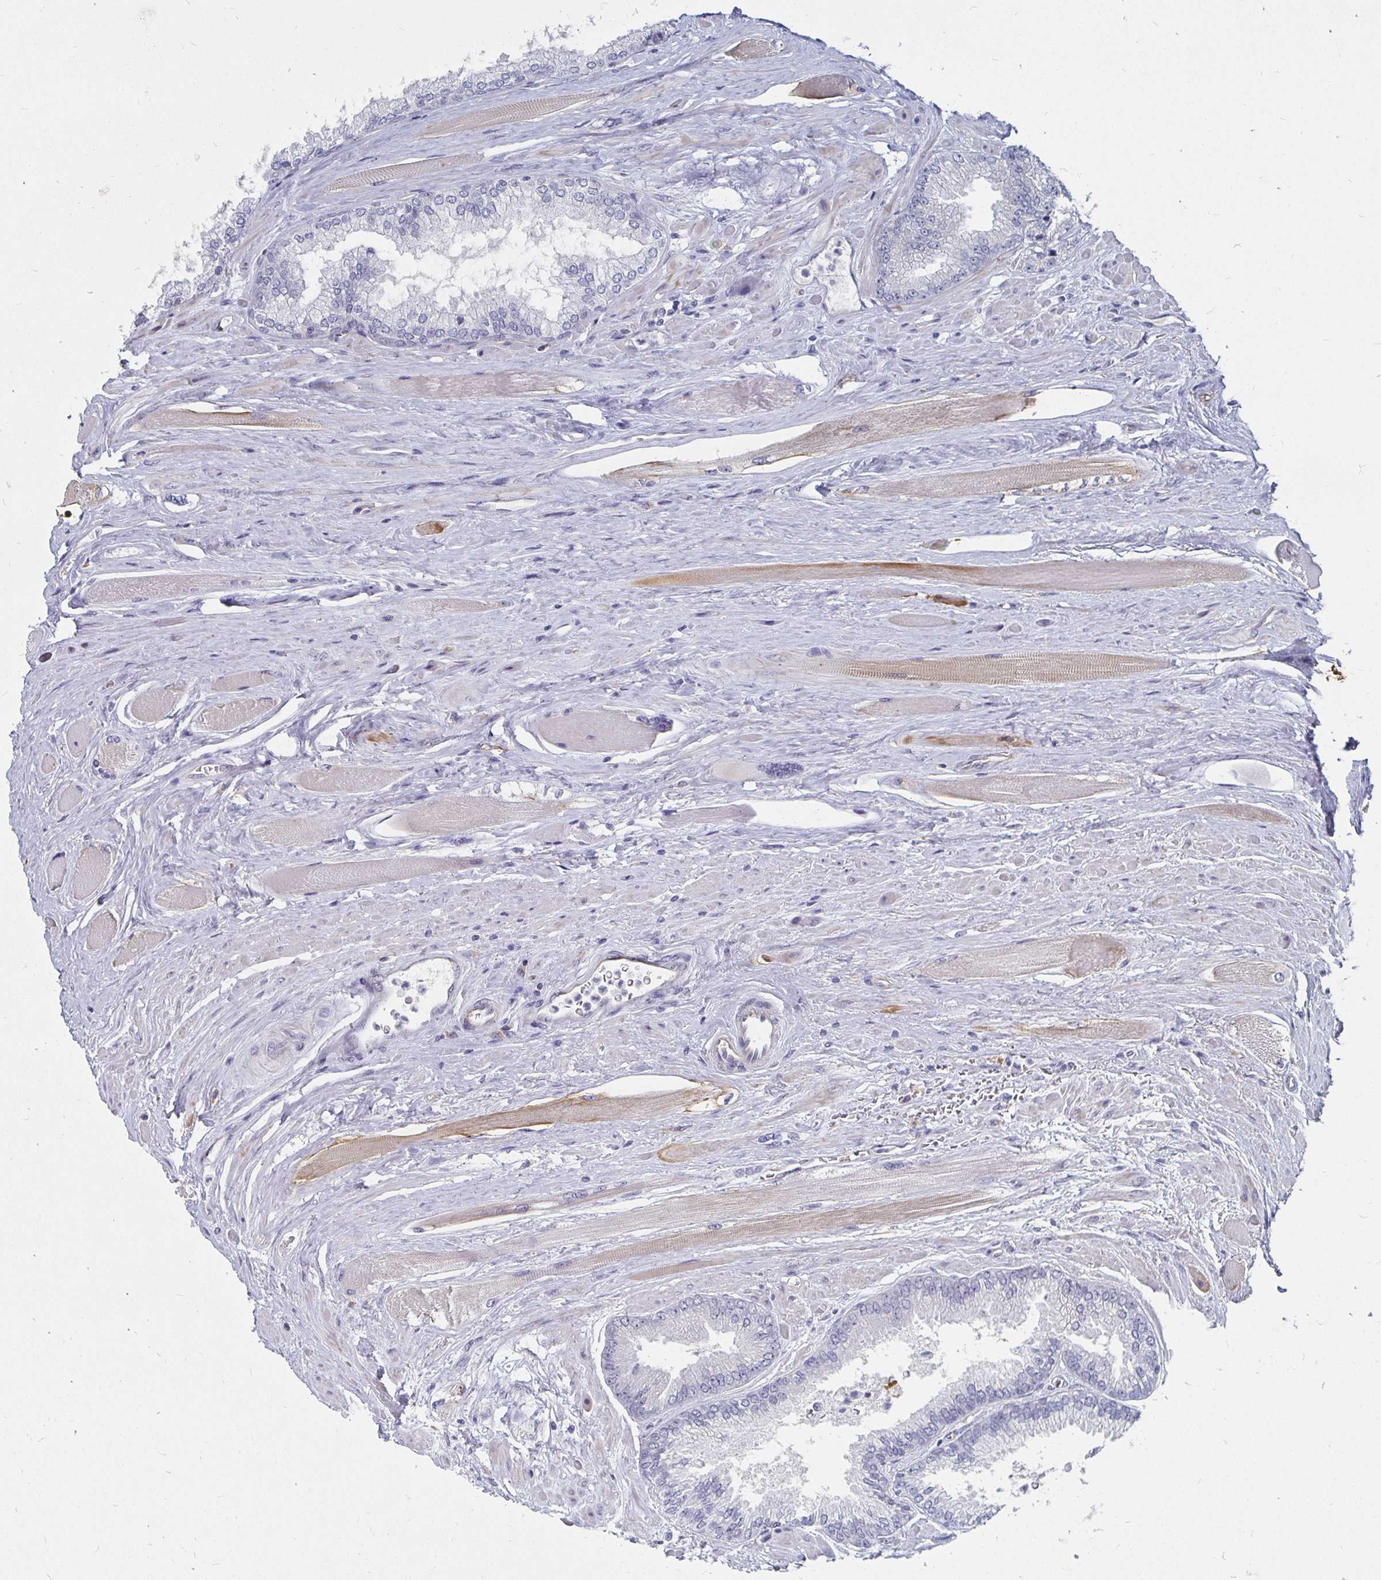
{"staining": {"intensity": "negative", "quantity": "none", "location": "none"}, "tissue": "prostate cancer", "cell_type": "Tumor cells", "image_type": "cancer", "snomed": [{"axis": "morphology", "description": "Adenocarcinoma, Low grade"}, {"axis": "topography", "description": "Prostate"}], "caption": "Tumor cells are negative for protein expression in human adenocarcinoma (low-grade) (prostate). (DAB immunohistochemistry with hematoxylin counter stain).", "gene": "CCDC85A", "patient": {"sex": "male", "age": 67}}